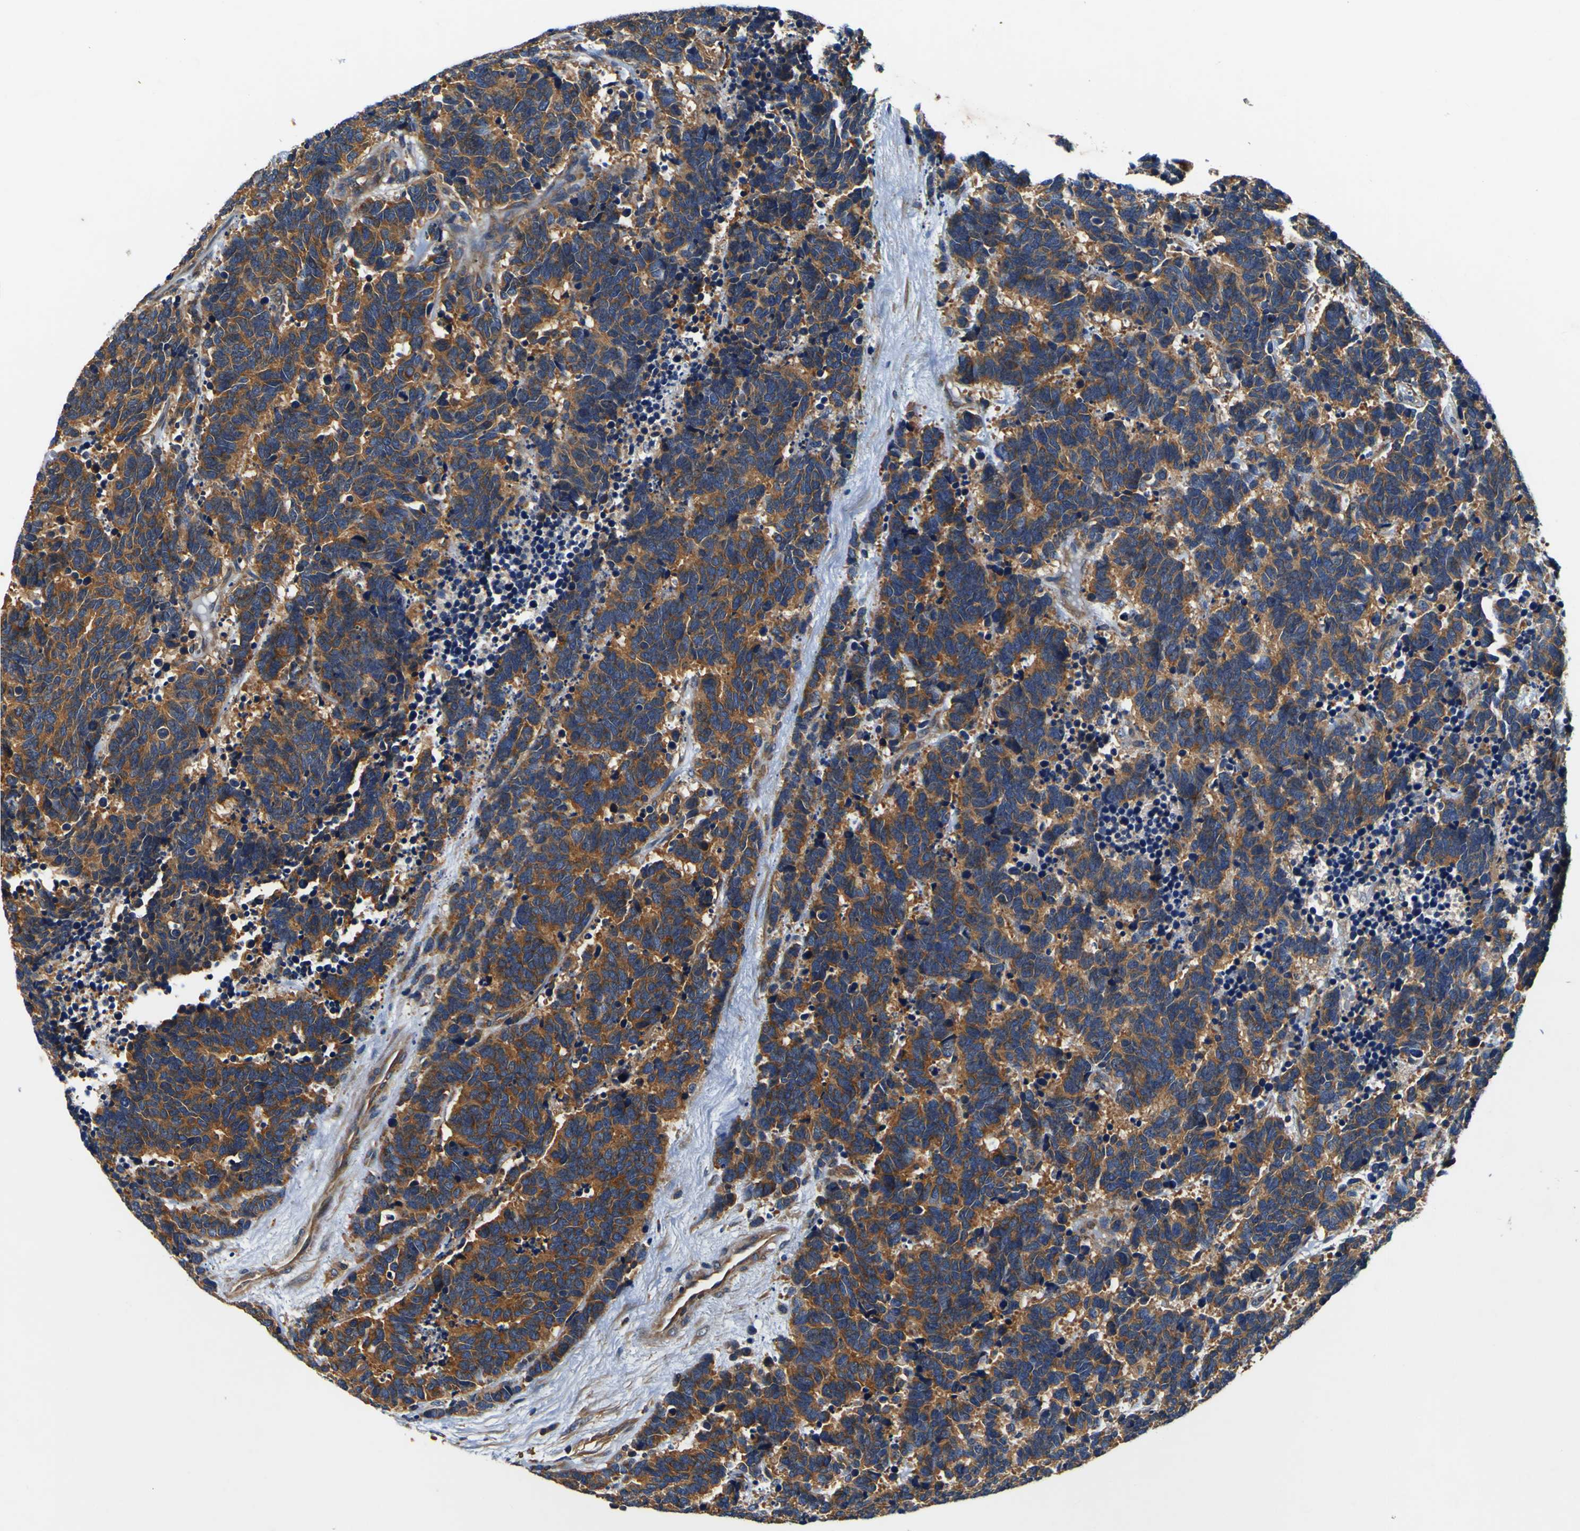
{"staining": {"intensity": "moderate", "quantity": ">75%", "location": "cytoplasmic/membranous"}, "tissue": "carcinoid", "cell_type": "Tumor cells", "image_type": "cancer", "snomed": [{"axis": "morphology", "description": "Carcinoma, NOS"}, {"axis": "morphology", "description": "Carcinoid, malignant, NOS"}, {"axis": "topography", "description": "Urinary bladder"}], "caption": "Malignant carcinoid tissue exhibits moderate cytoplasmic/membranous expression in about >75% of tumor cells, visualized by immunohistochemistry.", "gene": "CNR2", "patient": {"sex": "male", "age": 57}}